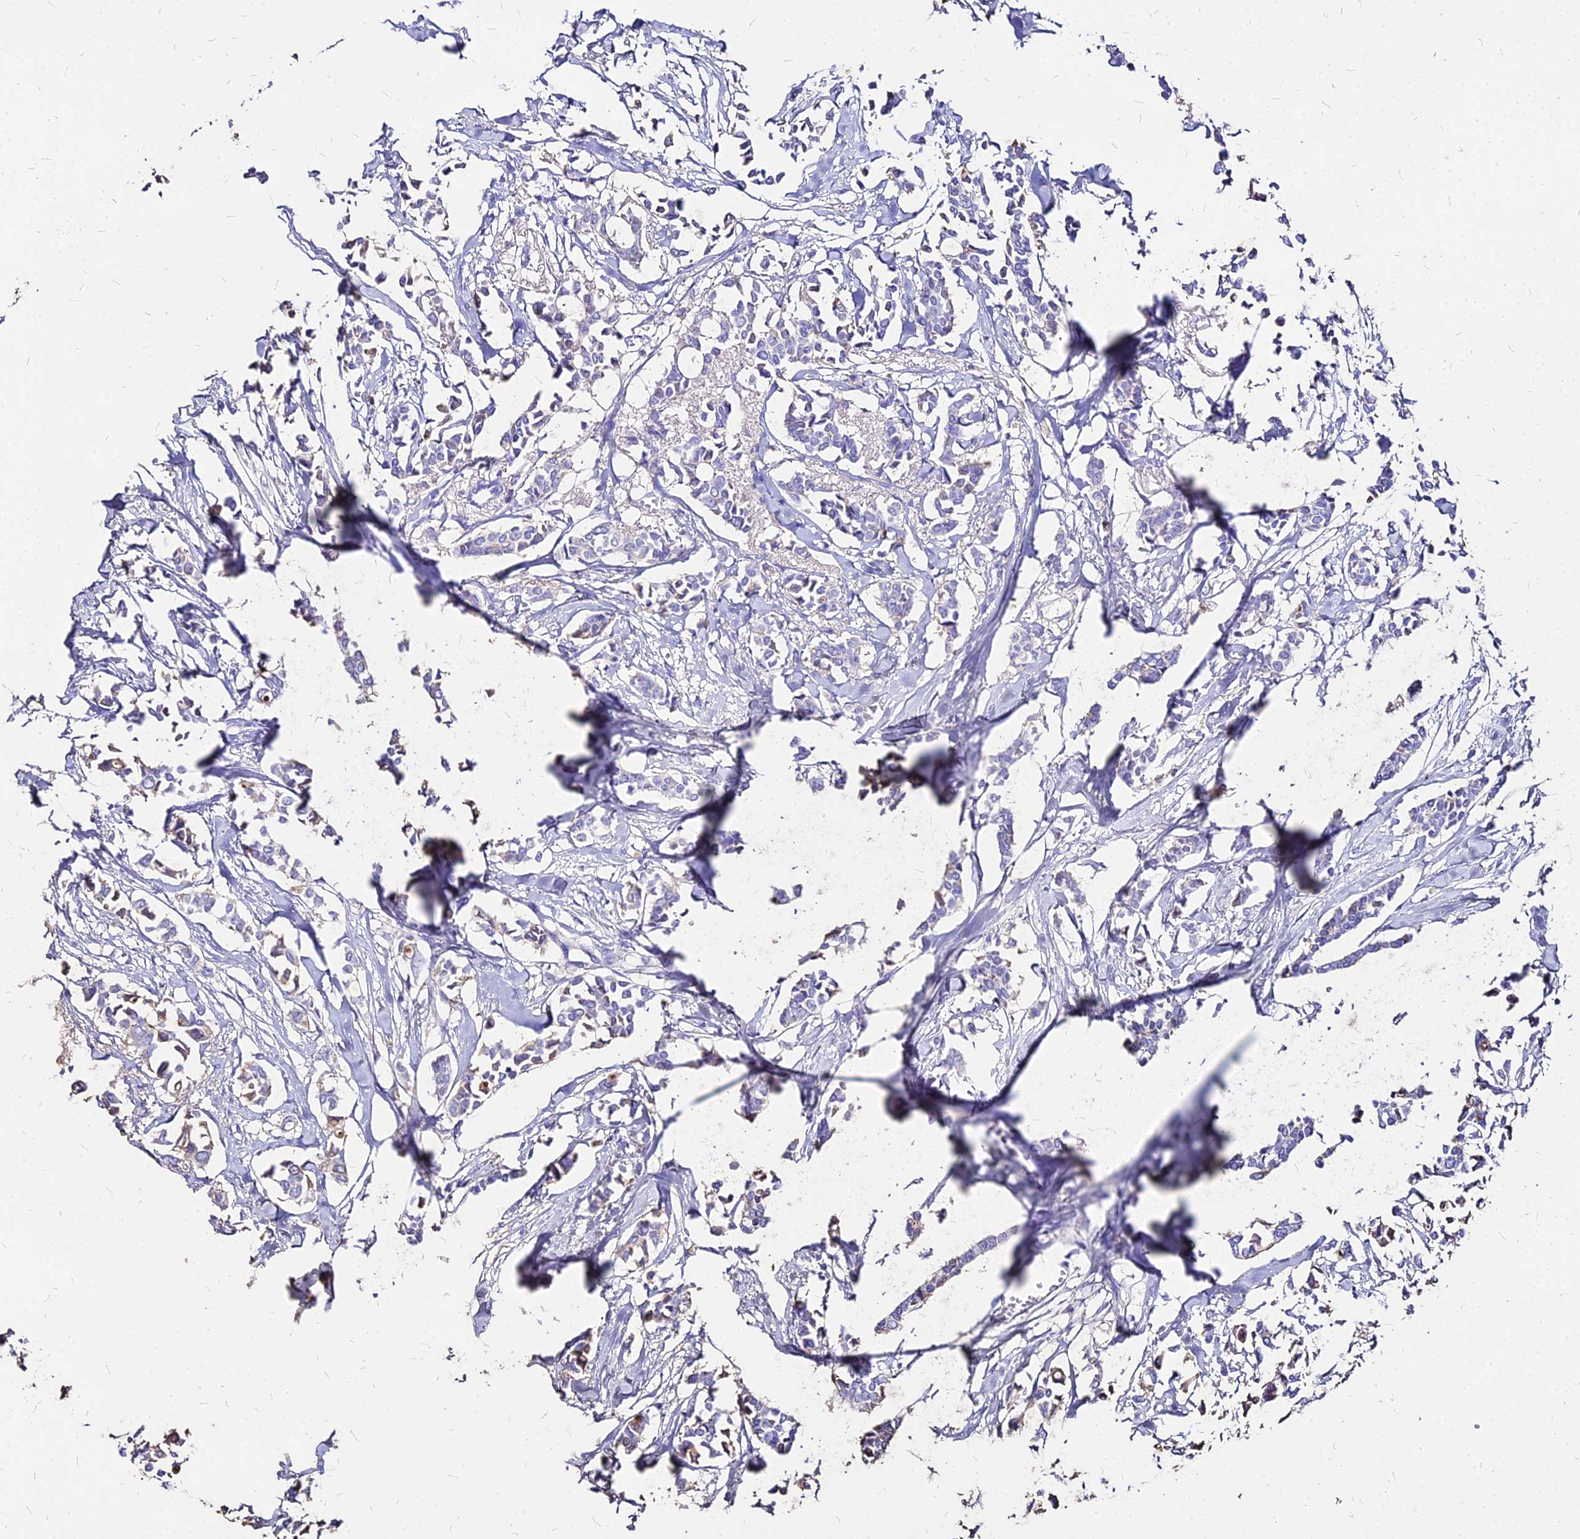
{"staining": {"intensity": "weak", "quantity": "<25%", "location": "cytoplasmic/membranous"}, "tissue": "breast cancer", "cell_type": "Tumor cells", "image_type": "cancer", "snomed": [{"axis": "morphology", "description": "Duct carcinoma"}, {"axis": "topography", "description": "Breast"}], "caption": "Immunohistochemistry histopathology image of neoplastic tissue: human breast cancer stained with DAB exhibits no significant protein expression in tumor cells.", "gene": "NME5", "patient": {"sex": "female", "age": 41}}